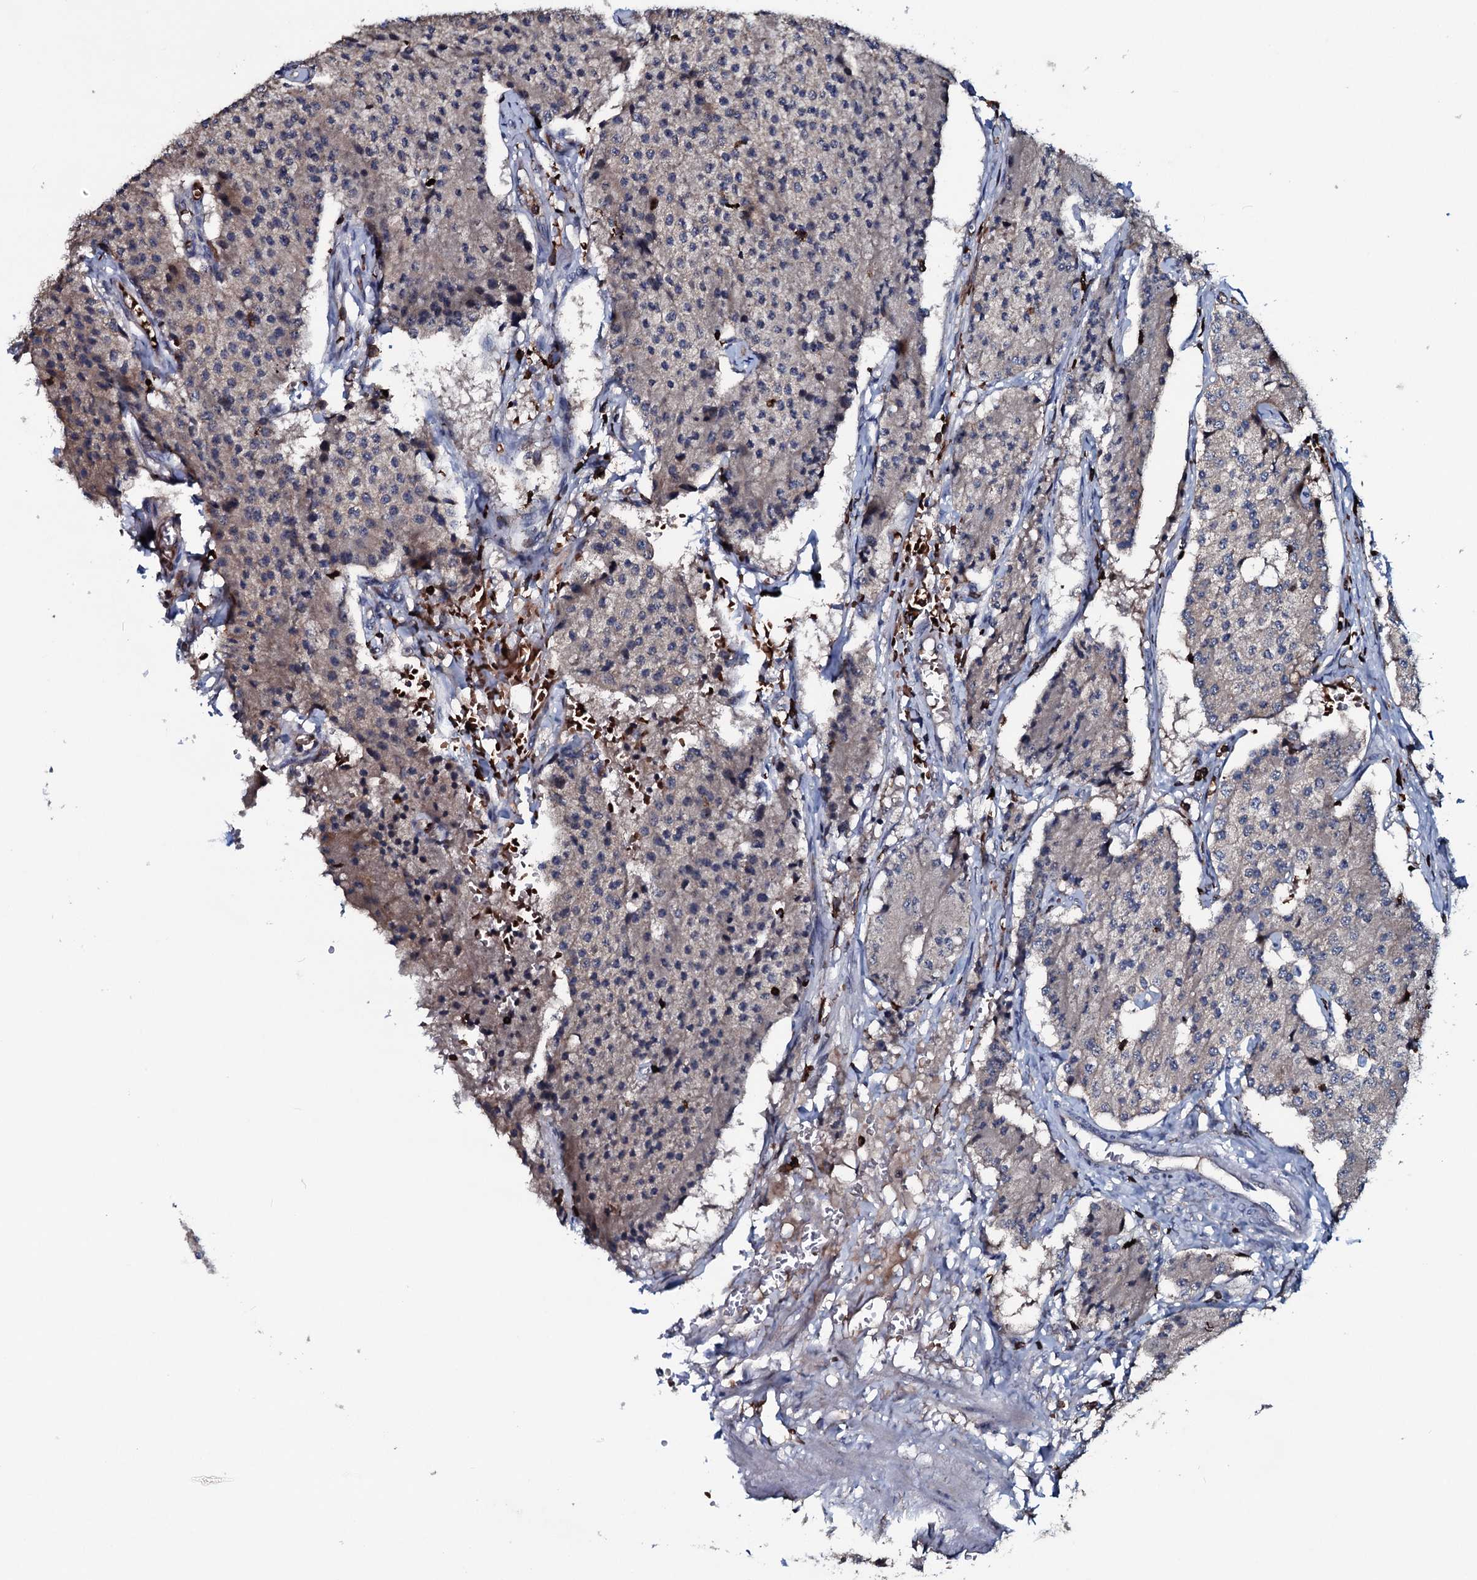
{"staining": {"intensity": "weak", "quantity": "25%-75%", "location": "cytoplasmic/membranous"}, "tissue": "carcinoid", "cell_type": "Tumor cells", "image_type": "cancer", "snomed": [{"axis": "morphology", "description": "Carcinoid, malignant, NOS"}, {"axis": "topography", "description": "Colon"}], "caption": "Approximately 25%-75% of tumor cells in malignant carcinoid display weak cytoplasmic/membranous protein staining as visualized by brown immunohistochemical staining.", "gene": "OGFOD2", "patient": {"sex": "female", "age": 52}}